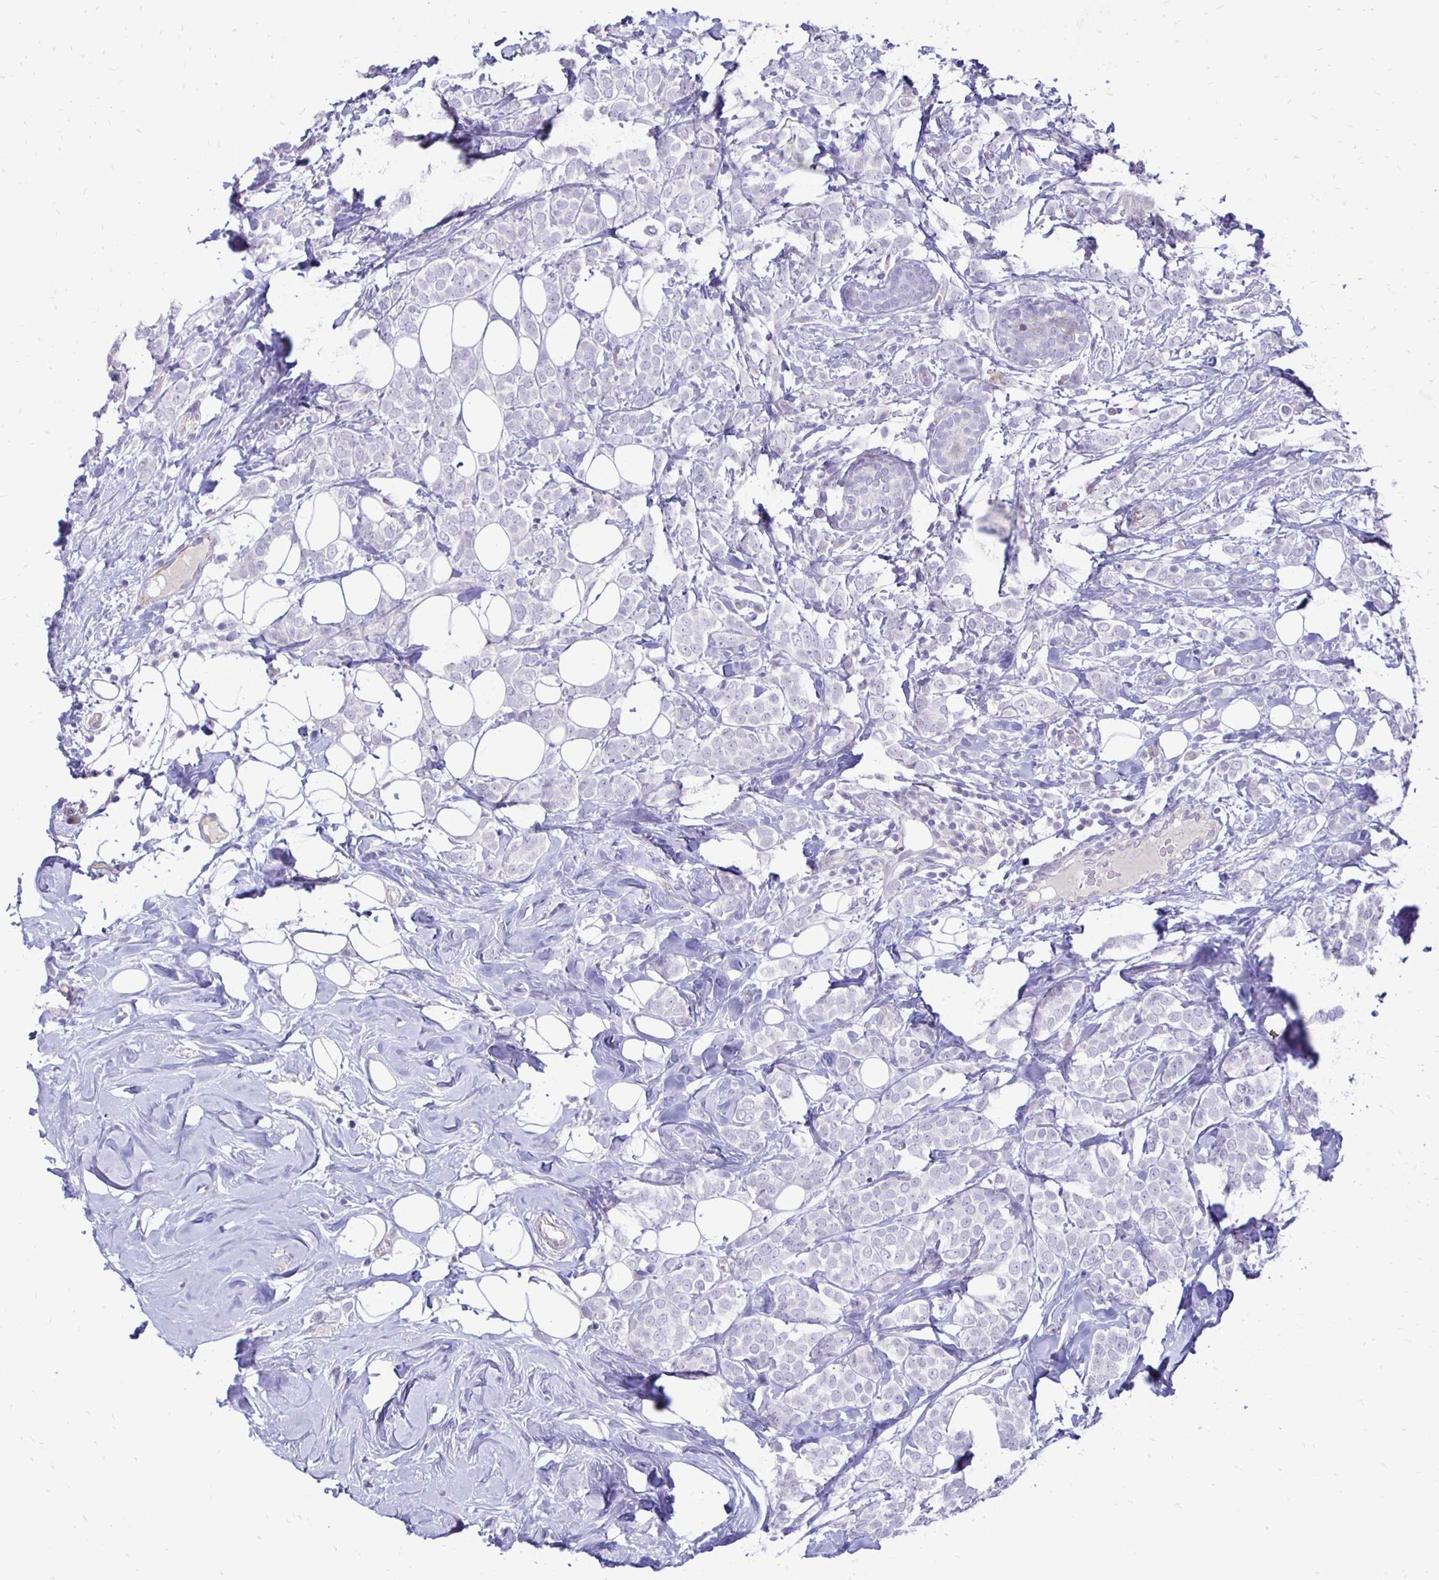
{"staining": {"intensity": "negative", "quantity": "none", "location": "none"}, "tissue": "breast cancer", "cell_type": "Tumor cells", "image_type": "cancer", "snomed": [{"axis": "morphology", "description": "Lobular carcinoma"}, {"axis": "topography", "description": "Breast"}], "caption": "Immunohistochemistry of breast lobular carcinoma reveals no expression in tumor cells.", "gene": "GAS2", "patient": {"sex": "female", "age": 49}}